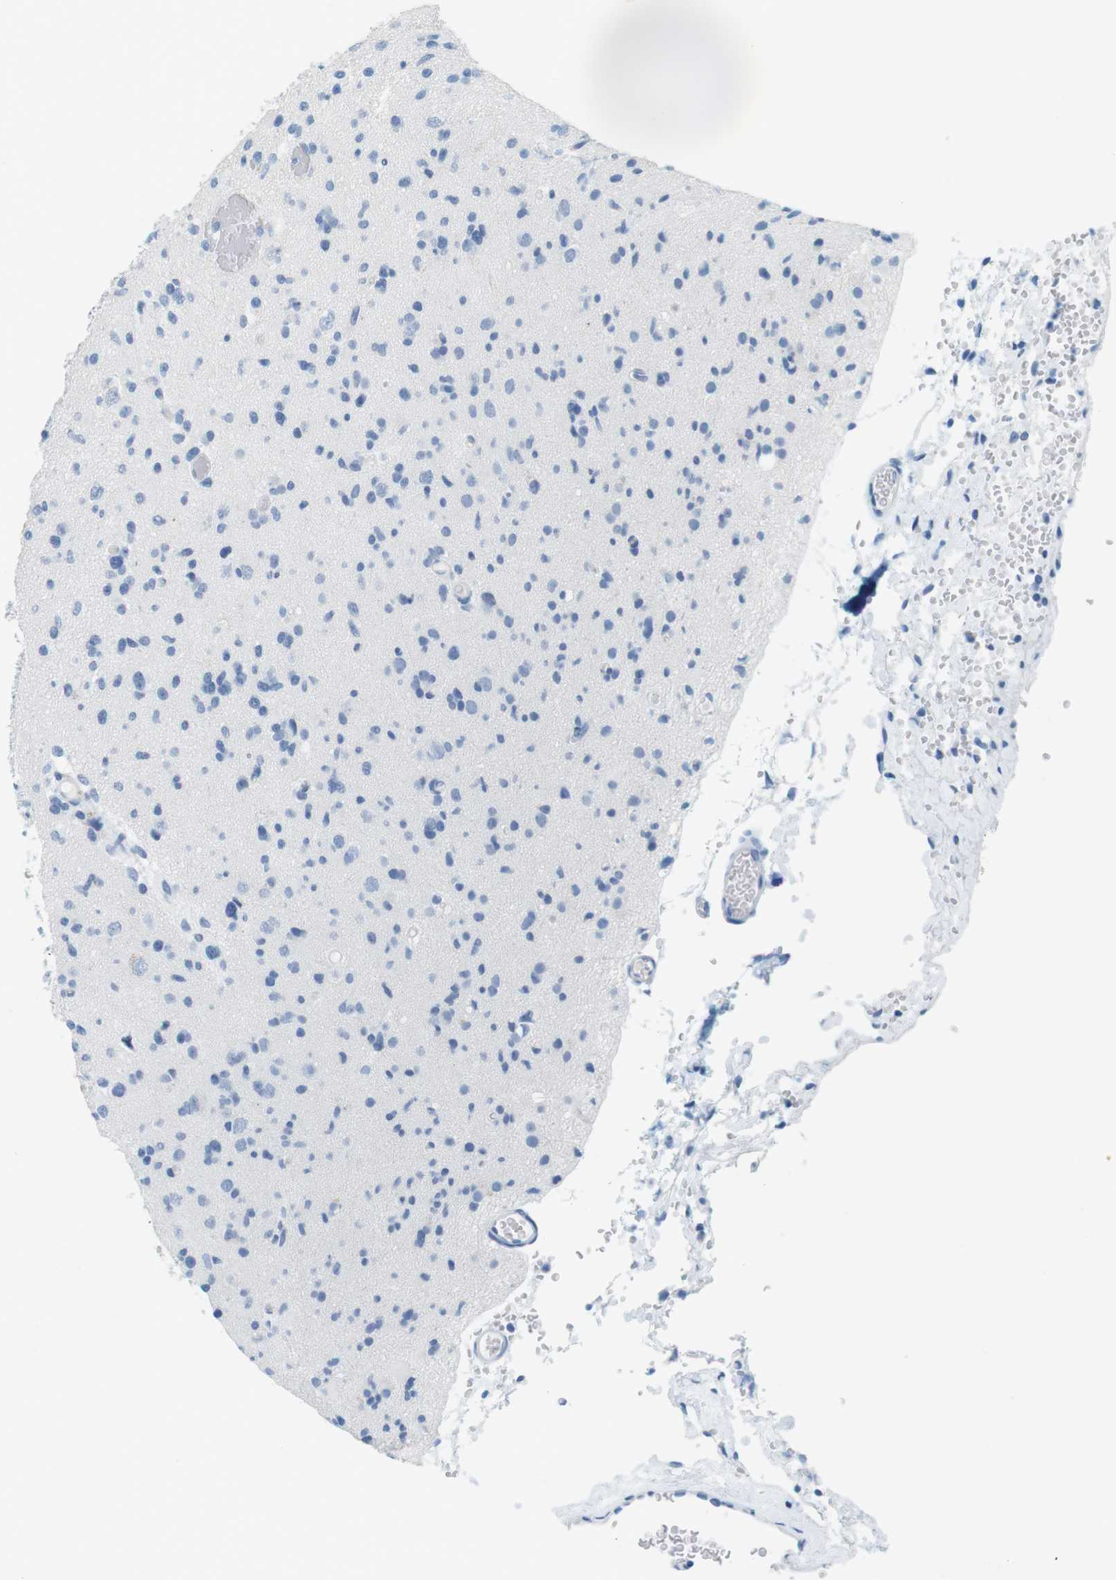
{"staining": {"intensity": "negative", "quantity": "none", "location": "none"}, "tissue": "glioma", "cell_type": "Tumor cells", "image_type": "cancer", "snomed": [{"axis": "morphology", "description": "Glioma, malignant, Low grade"}, {"axis": "topography", "description": "Brain"}], "caption": "Glioma was stained to show a protein in brown. There is no significant expression in tumor cells.", "gene": "CYP2C9", "patient": {"sex": "female", "age": 22}}